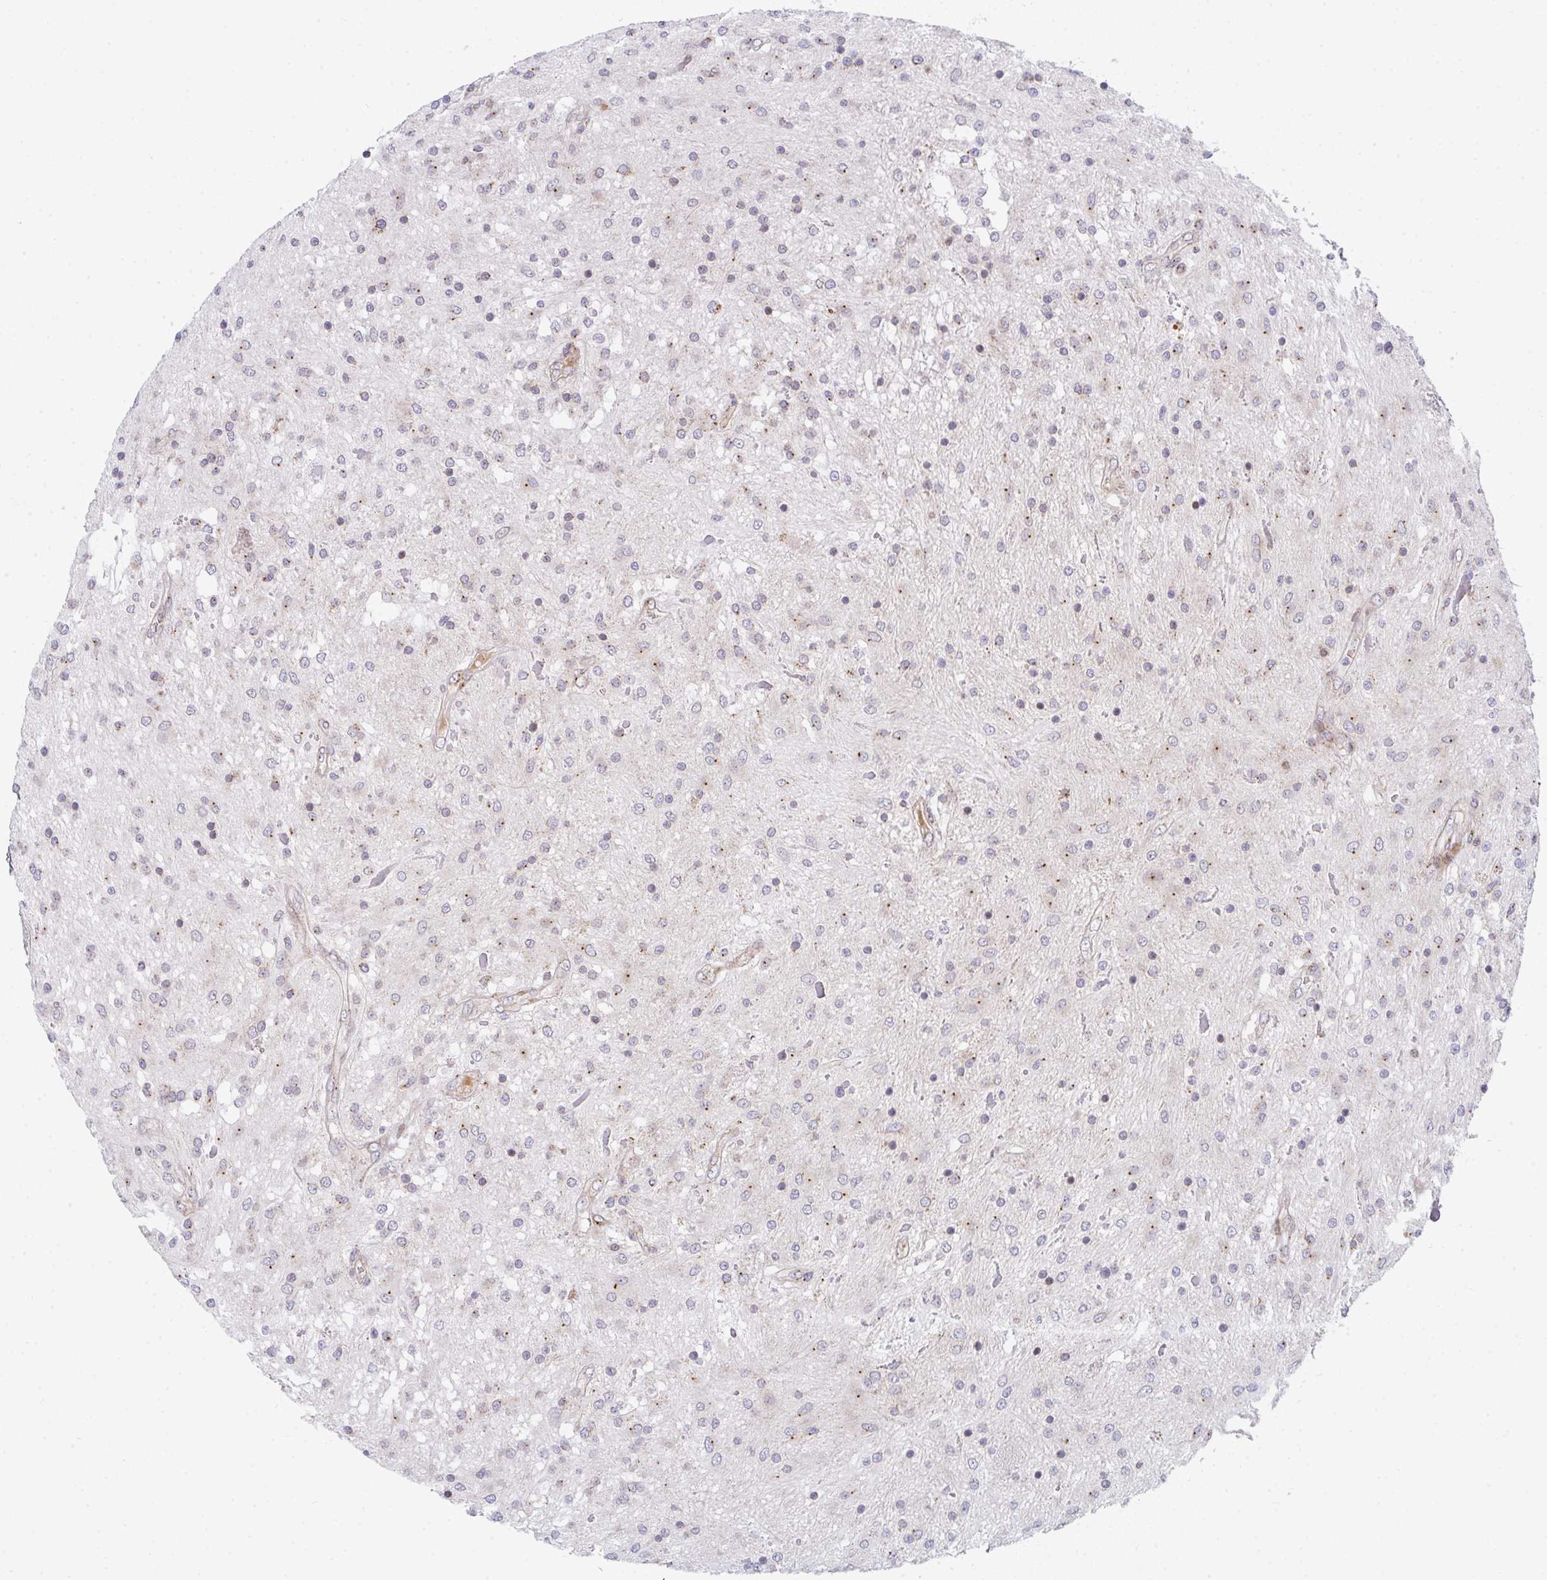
{"staining": {"intensity": "negative", "quantity": "none", "location": "none"}, "tissue": "glioma", "cell_type": "Tumor cells", "image_type": "cancer", "snomed": [{"axis": "morphology", "description": "Glioma, malignant, Low grade"}, {"axis": "topography", "description": "Cerebellum"}], "caption": "This is an immunohistochemistry (IHC) photomicrograph of glioma. There is no staining in tumor cells.", "gene": "PRKCH", "patient": {"sex": "female", "age": 14}}